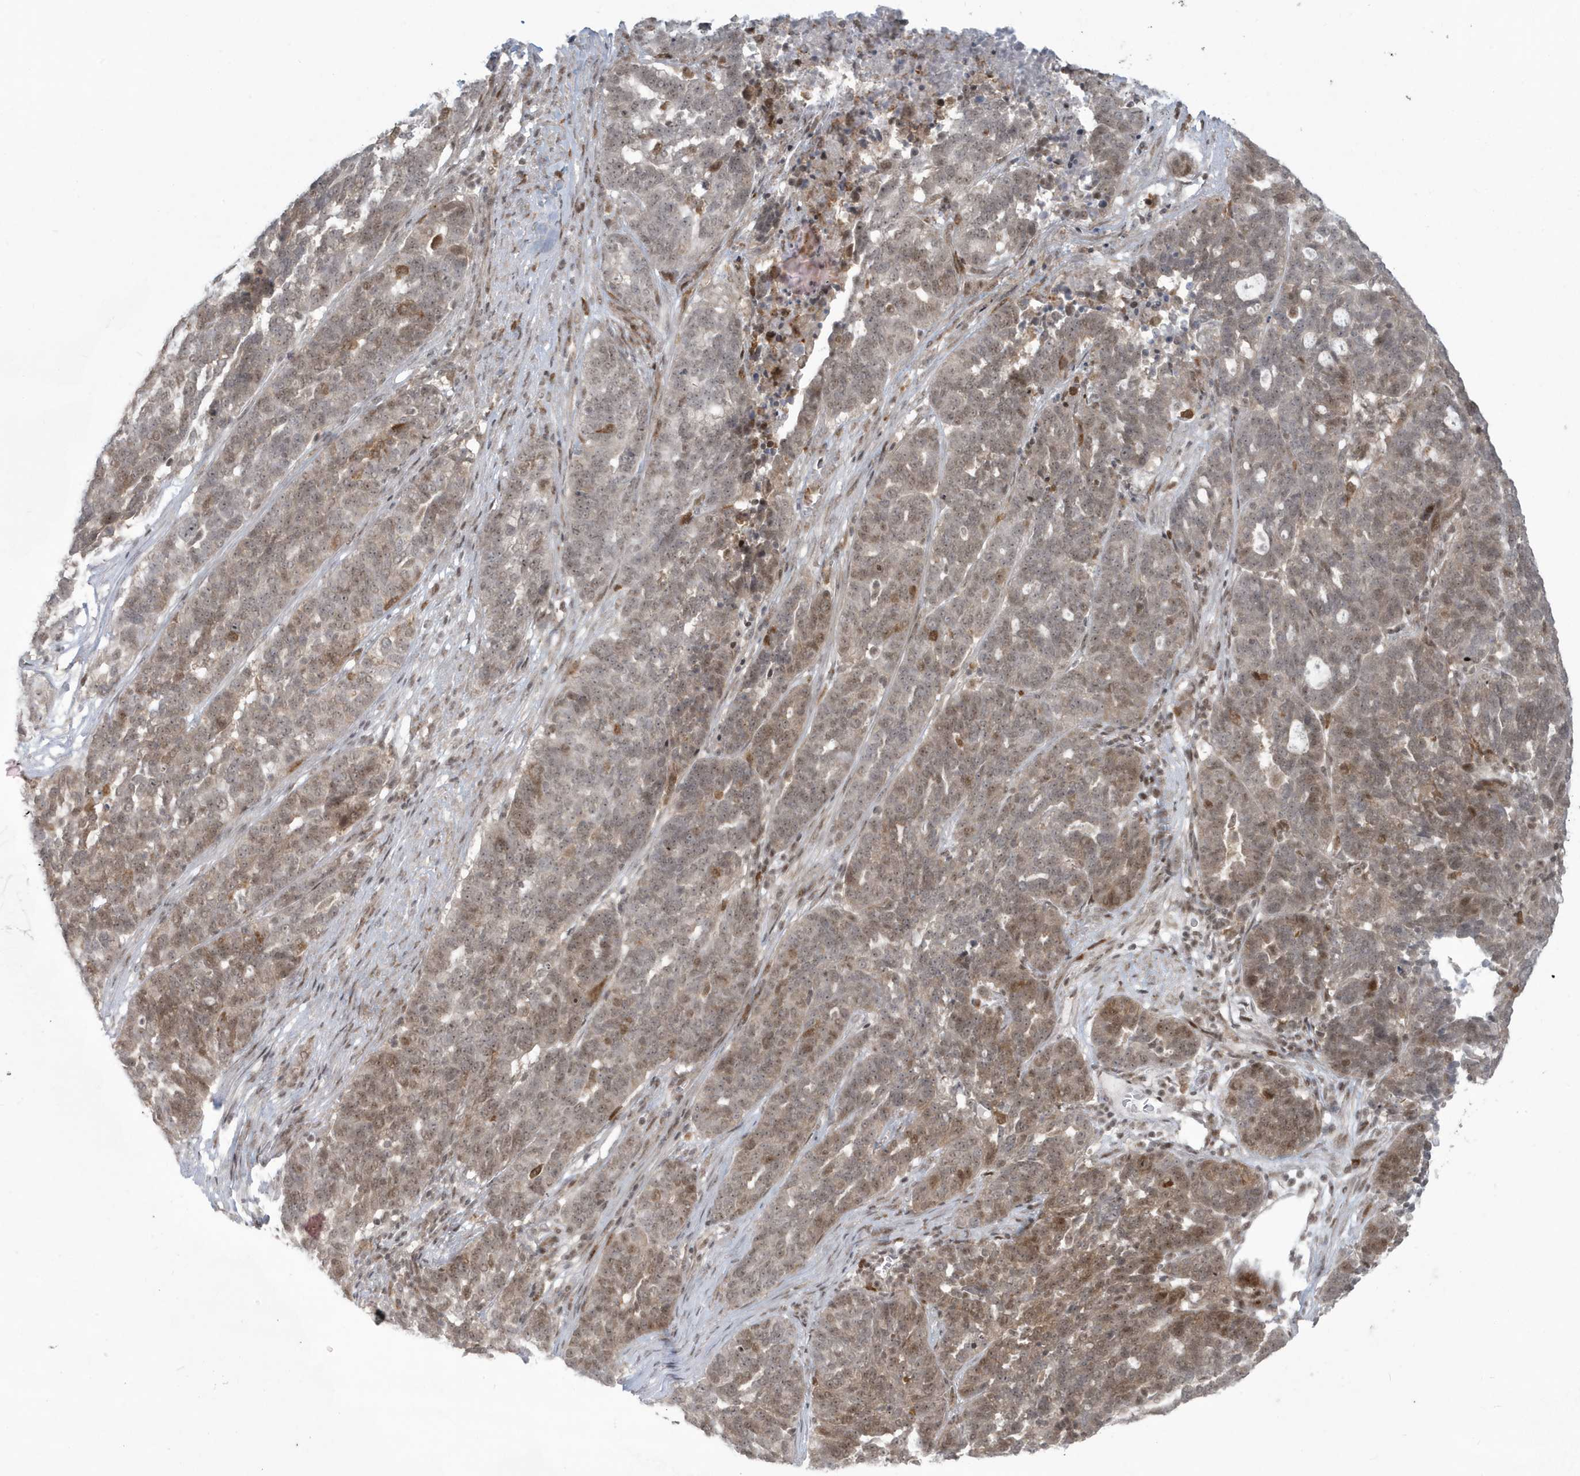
{"staining": {"intensity": "moderate", "quantity": ">75%", "location": "cytoplasmic/membranous,nuclear"}, "tissue": "ovarian cancer", "cell_type": "Tumor cells", "image_type": "cancer", "snomed": [{"axis": "morphology", "description": "Cystadenocarcinoma, serous, NOS"}, {"axis": "topography", "description": "Ovary"}], "caption": "A high-resolution micrograph shows IHC staining of ovarian serous cystadenocarcinoma, which exhibits moderate cytoplasmic/membranous and nuclear staining in approximately >75% of tumor cells.", "gene": "C1orf52", "patient": {"sex": "female", "age": 59}}